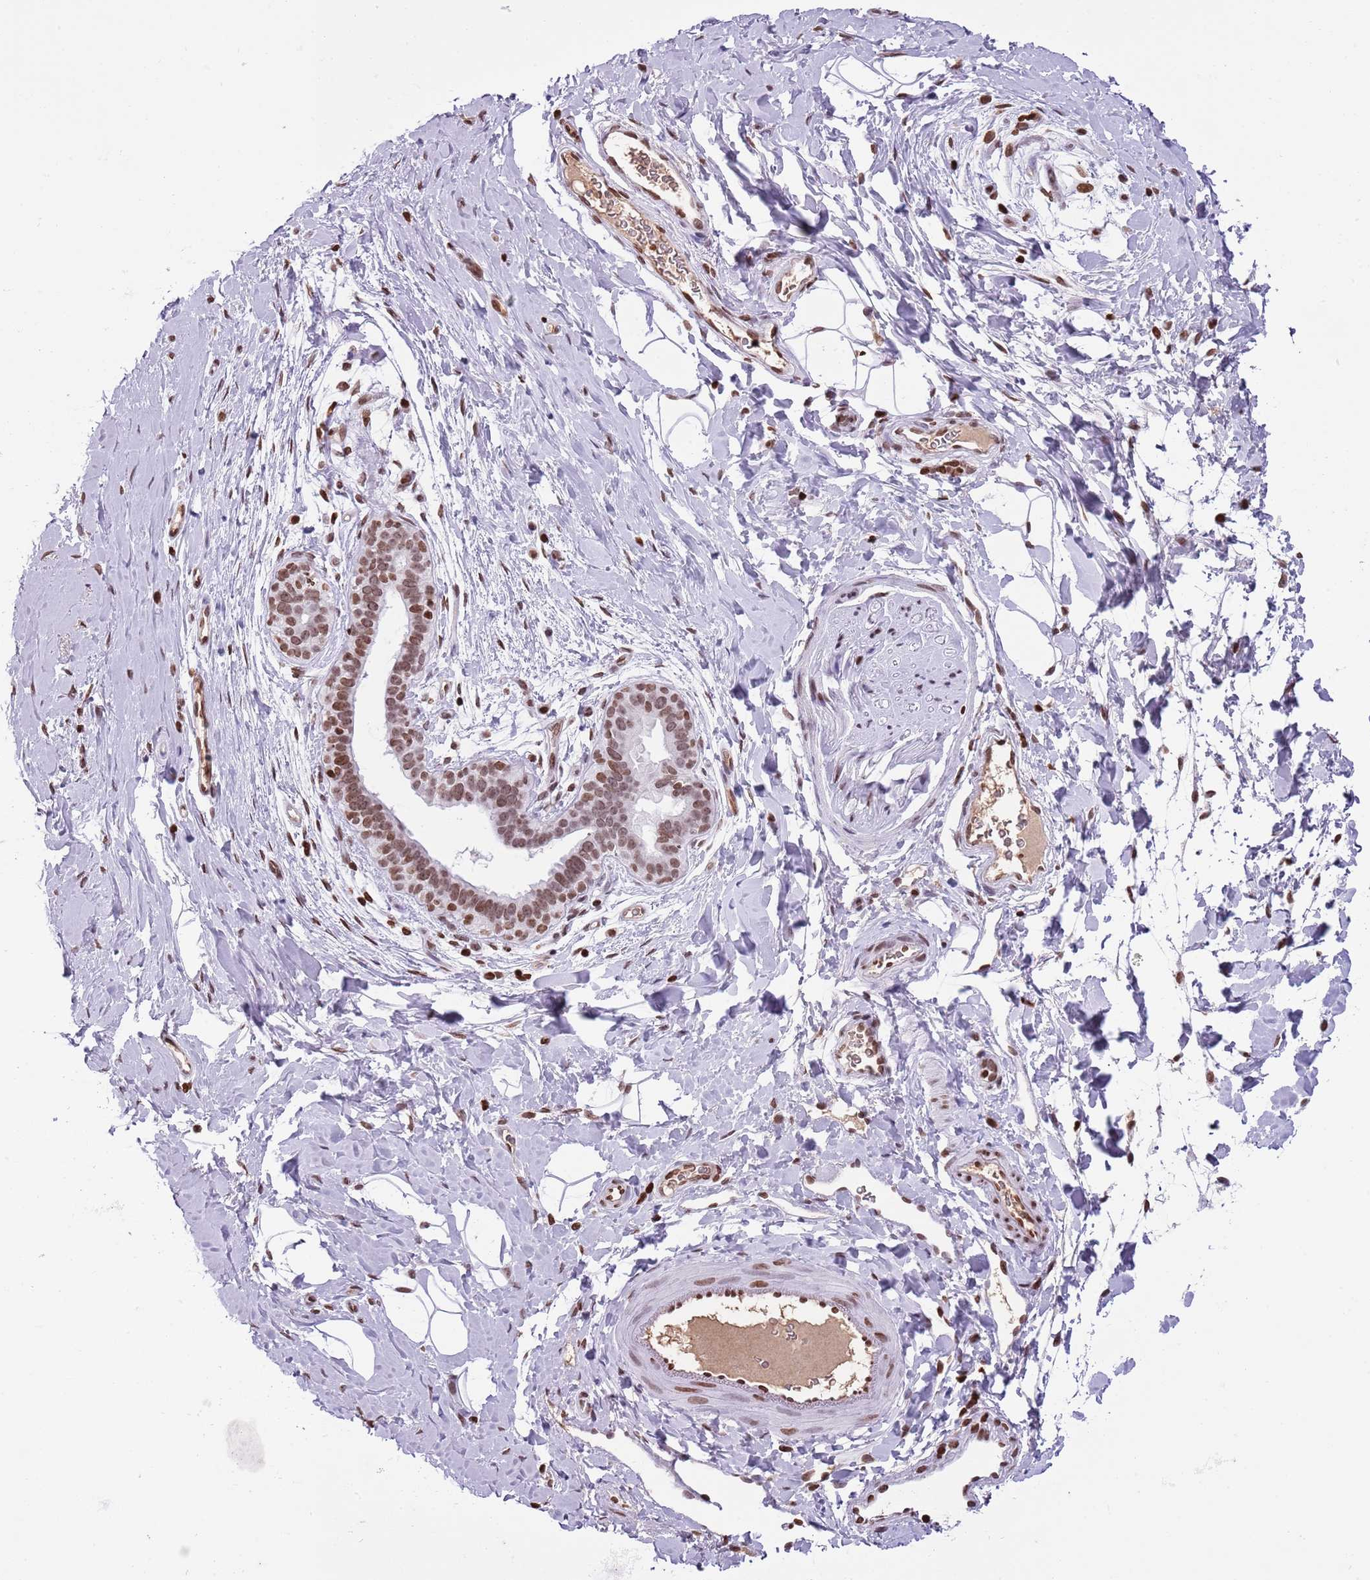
{"staining": {"intensity": "moderate", "quantity": ">75%", "location": "nuclear"}, "tissue": "adipose tissue", "cell_type": "Adipocytes", "image_type": "normal", "snomed": [{"axis": "morphology", "description": "Normal tissue, NOS"}, {"axis": "topography", "description": "Breast"}], "caption": "Immunohistochemical staining of unremarkable adipose tissue shows medium levels of moderate nuclear expression in approximately >75% of adipocytes. (DAB IHC, brown staining for protein, blue staining for nuclei).", "gene": "KPNA3", "patient": {"sex": "female", "age": 26}}